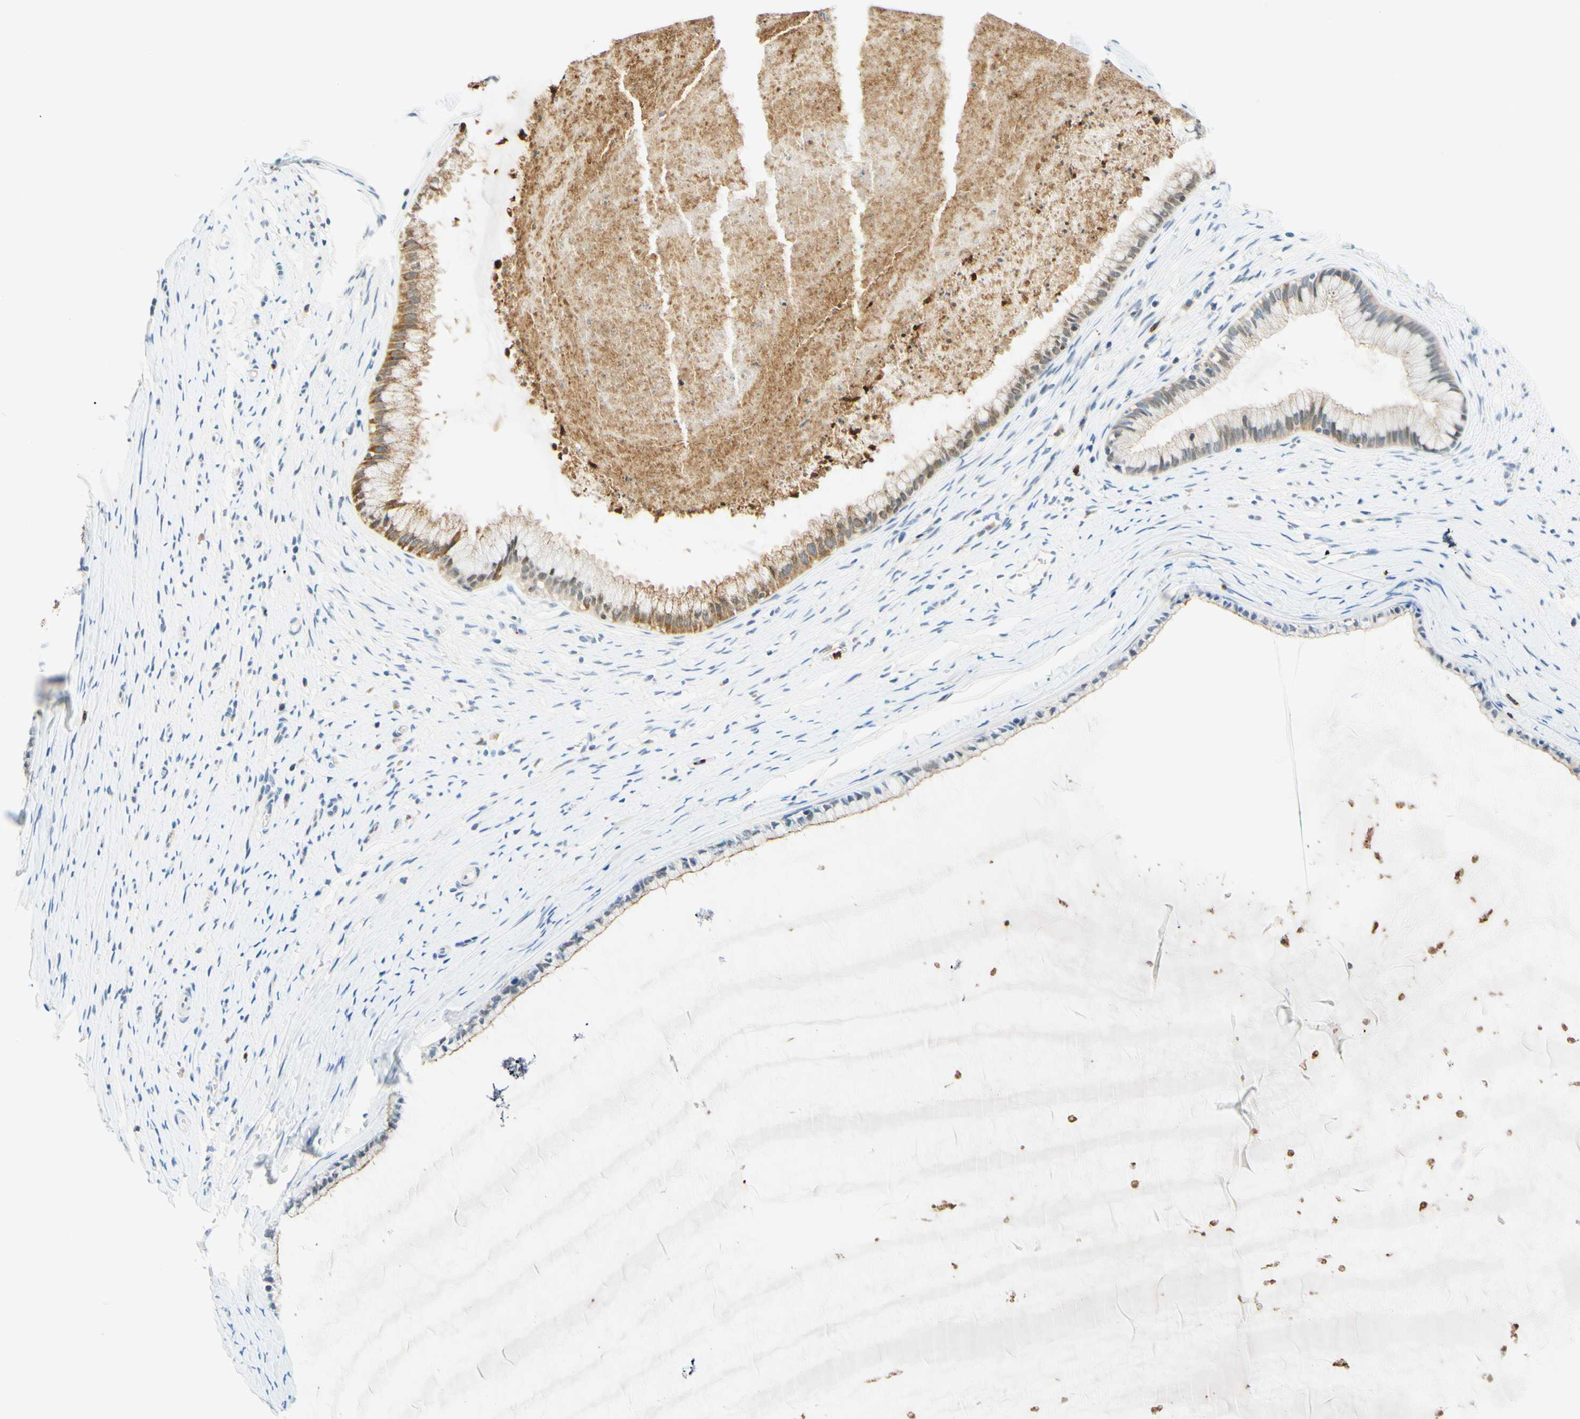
{"staining": {"intensity": "weak", "quantity": "25%-75%", "location": "cytoplasmic/membranous"}, "tissue": "cervix", "cell_type": "Glandular cells", "image_type": "normal", "snomed": [{"axis": "morphology", "description": "Normal tissue, NOS"}, {"axis": "topography", "description": "Cervix"}], "caption": "Weak cytoplasmic/membranous expression is appreciated in about 25%-75% of glandular cells in benign cervix. Nuclei are stained in blue.", "gene": "TREM2", "patient": {"sex": "female", "age": 39}}